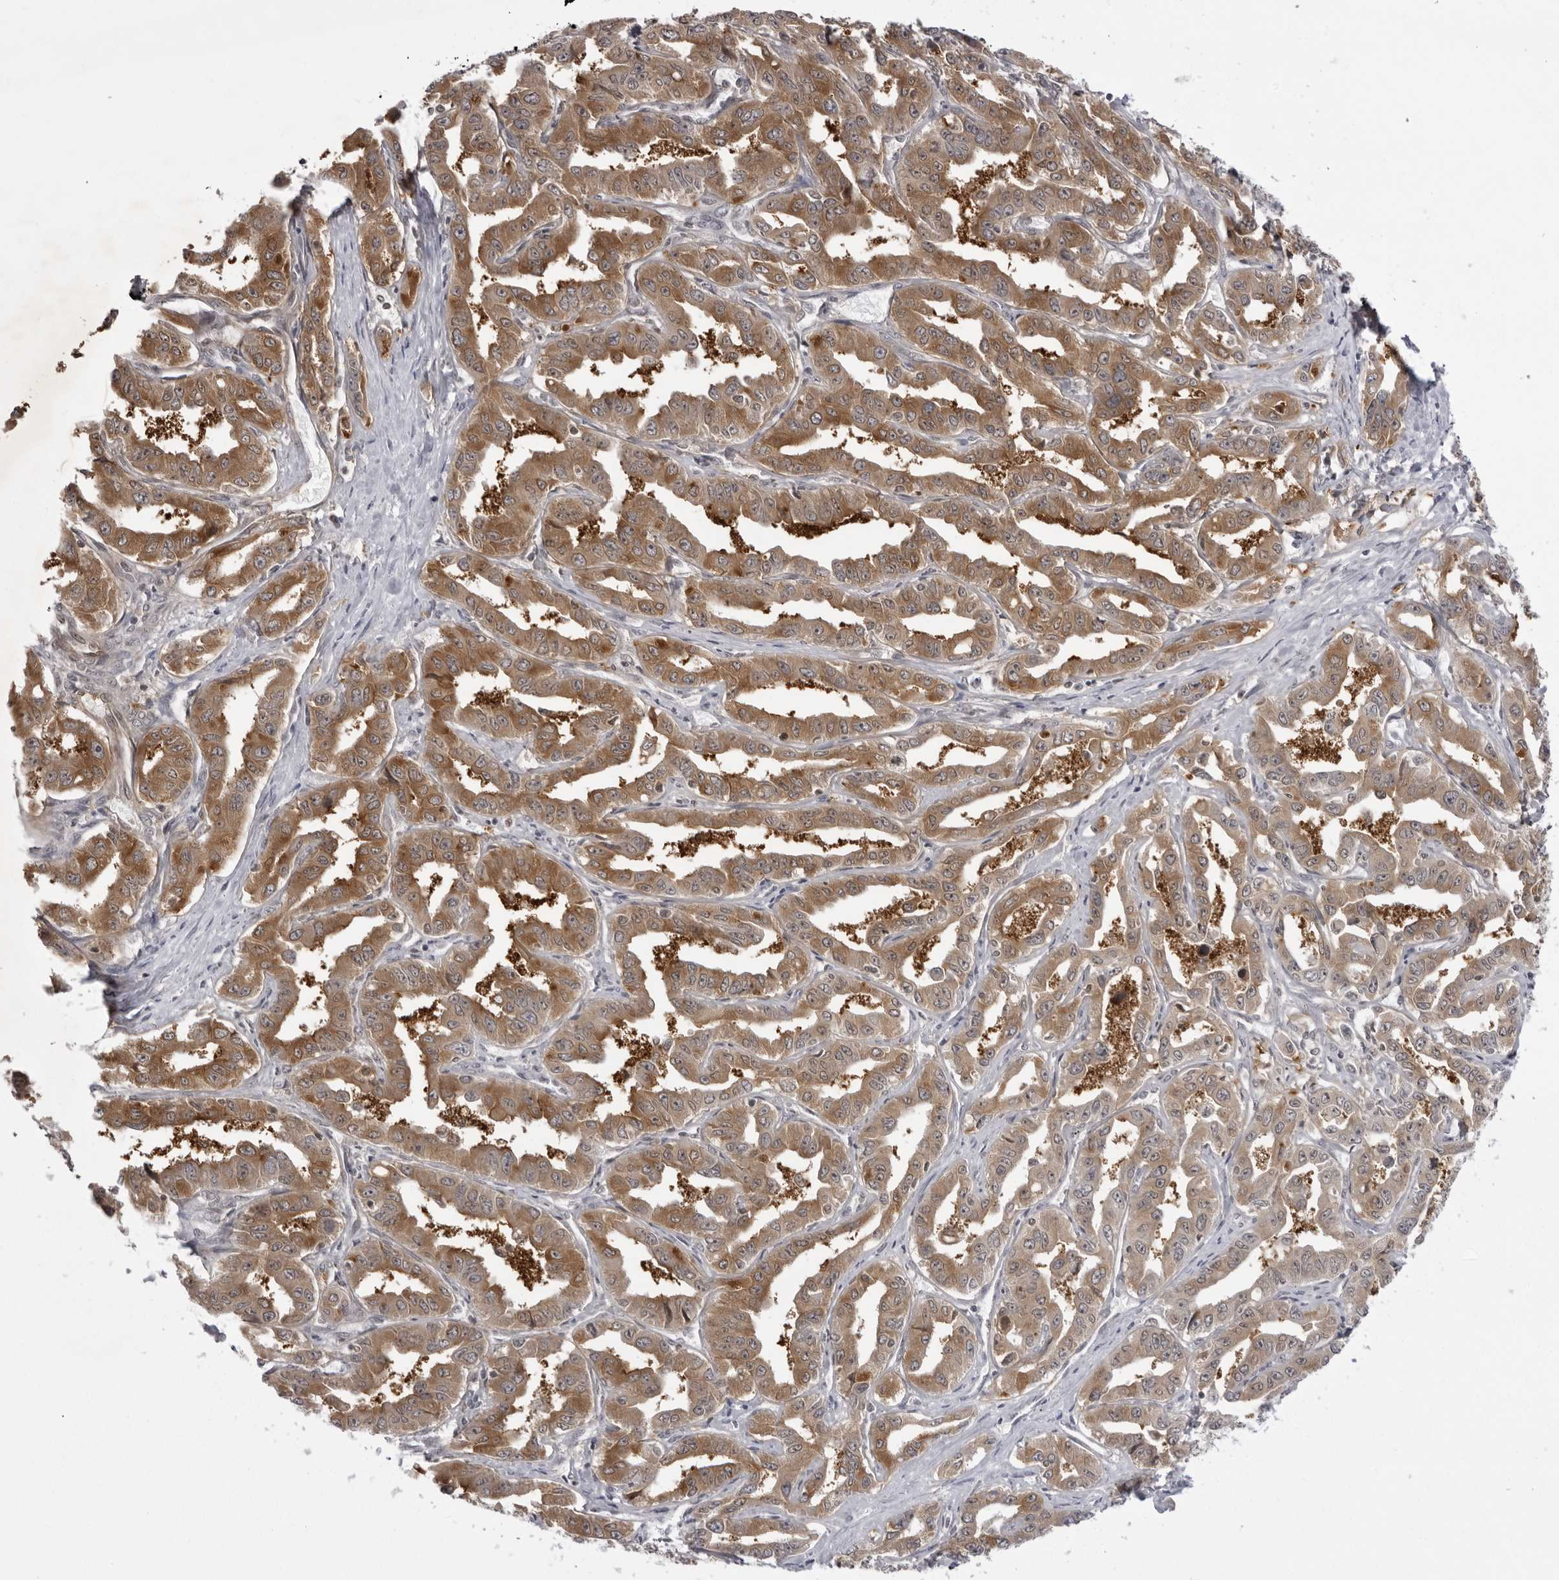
{"staining": {"intensity": "moderate", "quantity": ">75%", "location": "cytoplasmic/membranous"}, "tissue": "liver cancer", "cell_type": "Tumor cells", "image_type": "cancer", "snomed": [{"axis": "morphology", "description": "Cholangiocarcinoma"}, {"axis": "topography", "description": "Liver"}], "caption": "Human liver cancer stained with a brown dye exhibits moderate cytoplasmic/membranous positive positivity in approximately >75% of tumor cells.", "gene": "USP43", "patient": {"sex": "male", "age": 59}}